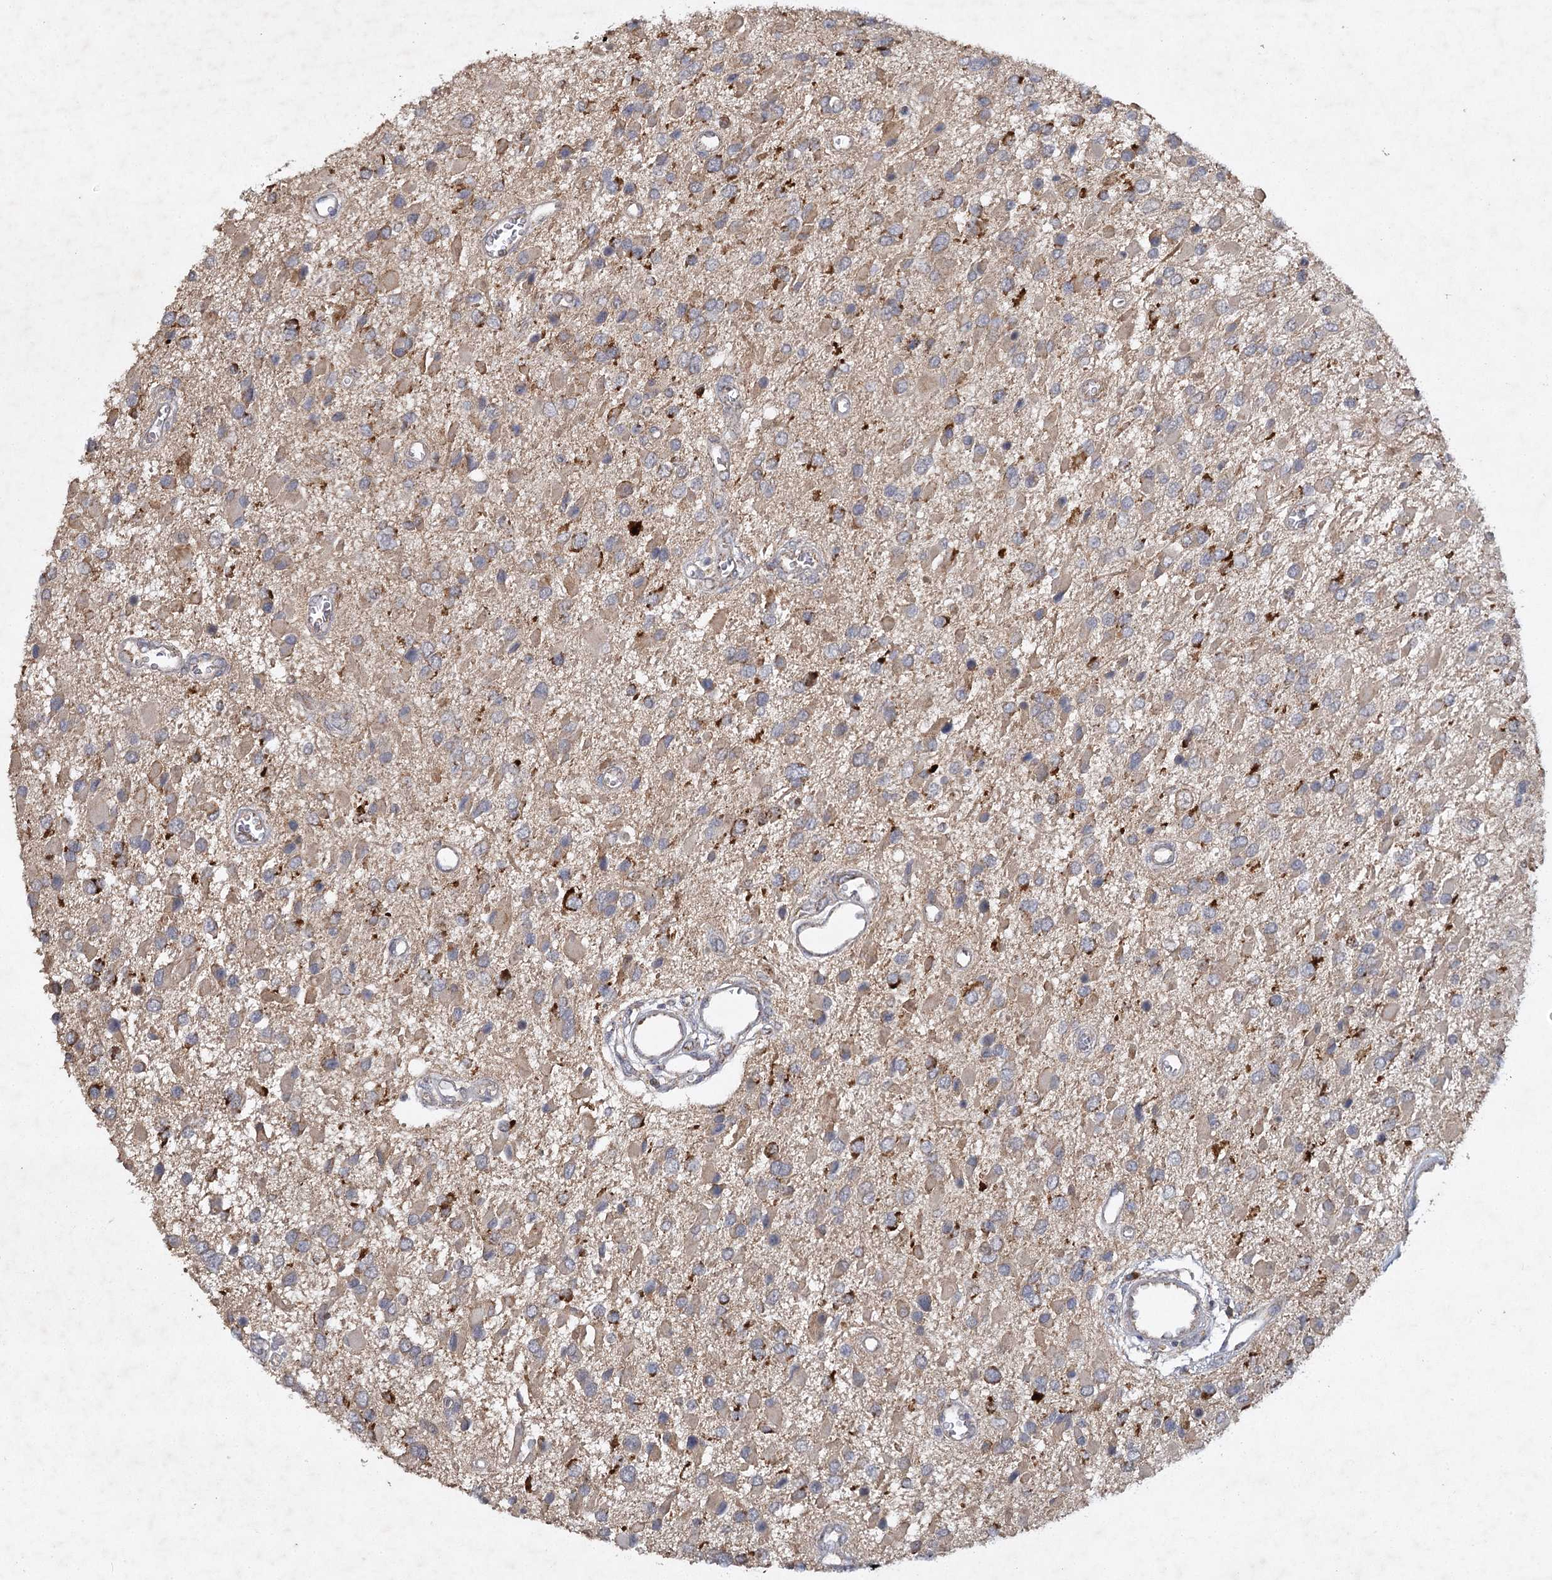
{"staining": {"intensity": "strong", "quantity": "<25%", "location": "cytoplasmic/membranous"}, "tissue": "glioma", "cell_type": "Tumor cells", "image_type": "cancer", "snomed": [{"axis": "morphology", "description": "Glioma, malignant, High grade"}, {"axis": "topography", "description": "Brain"}], "caption": "Protein positivity by immunohistochemistry (IHC) displays strong cytoplasmic/membranous staining in approximately <25% of tumor cells in malignant glioma (high-grade).", "gene": "MRPL44", "patient": {"sex": "male", "age": 53}}